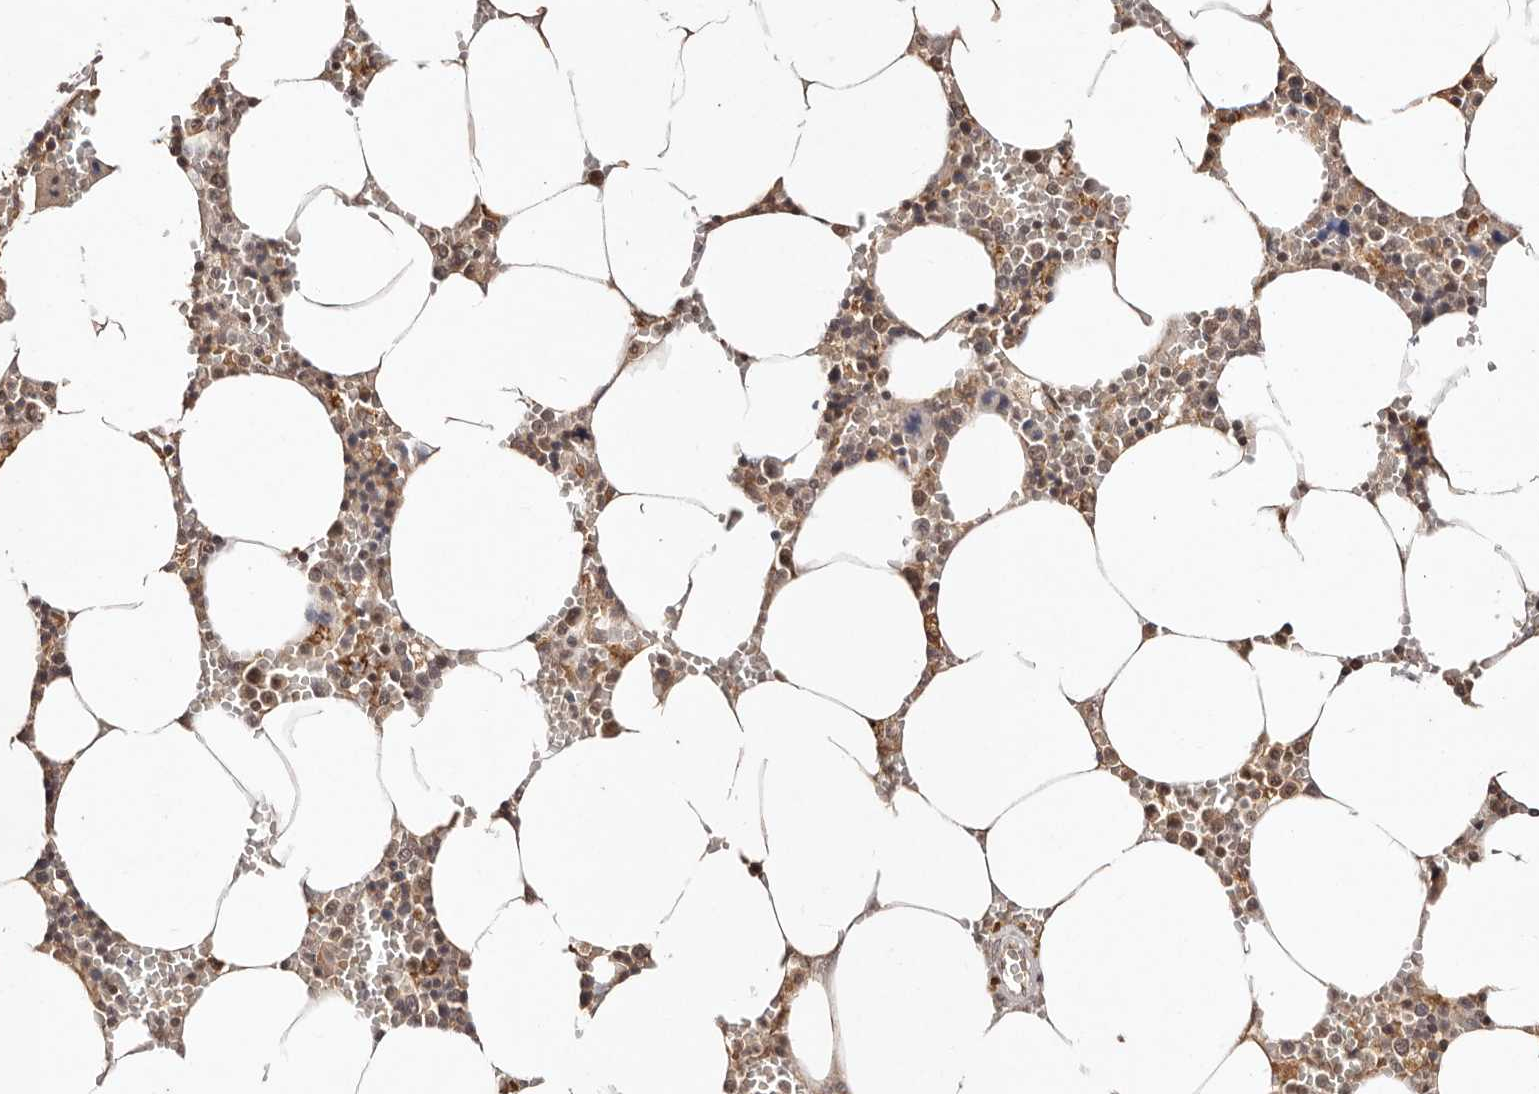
{"staining": {"intensity": "moderate", "quantity": "25%-75%", "location": "cytoplasmic/membranous,nuclear"}, "tissue": "bone marrow", "cell_type": "Hematopoietic cells", "image_type": "normal", "snomed": [{"axis": "morphology", "description": "Normal tissue, NOS"}, {"axis": "topography", "description": "Bone marrow"}], "caption": "This is an image of IHC staining of unremarkable bone marrow, which shows moderate staining in the cytoplasmic/membranous,nuclear of hematopoietic cells.", "gene": "BICRAL", "patient": {"sex": "male", "age": 70}}